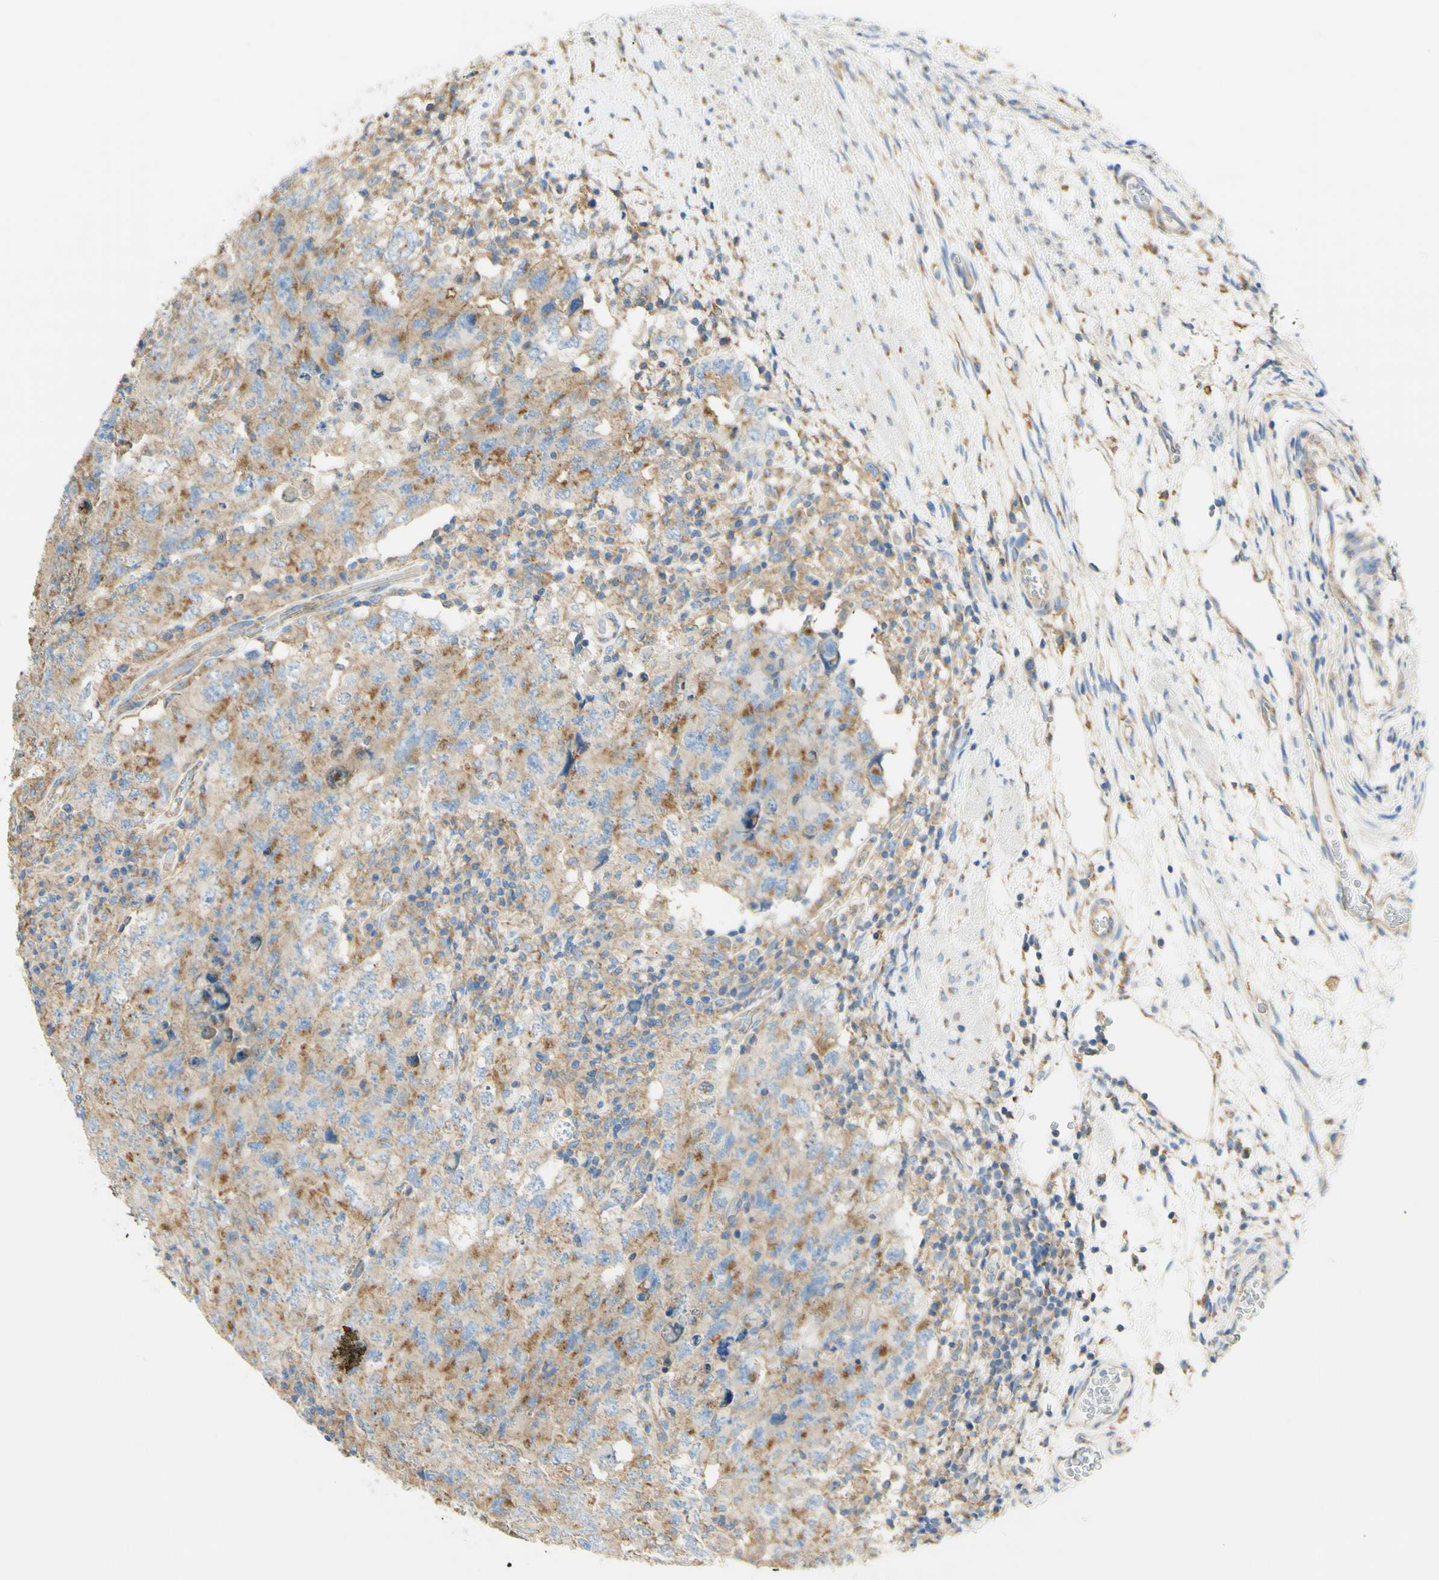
{"staining": {"intensity": "weak", "quantity": ">75%", "location": "cytoplasmic/membranous"}, "tissue": "testis cancer", "cell_type": "Tumor cells", "image_type": "cancer", "snomed": [{"axis": "morphology", "description": "Carcinoma, Embryonal, NOS"}, {"axis": "topography", "description": "Testis"}], "caption": "Testis cancer was stained to show a protein in brown. There is low levels of weak cytoplasmic/membranous expression in about >75% of tumor cells.", "gene": "CLTC", "patient": {"sex": "male", "age": 26}}